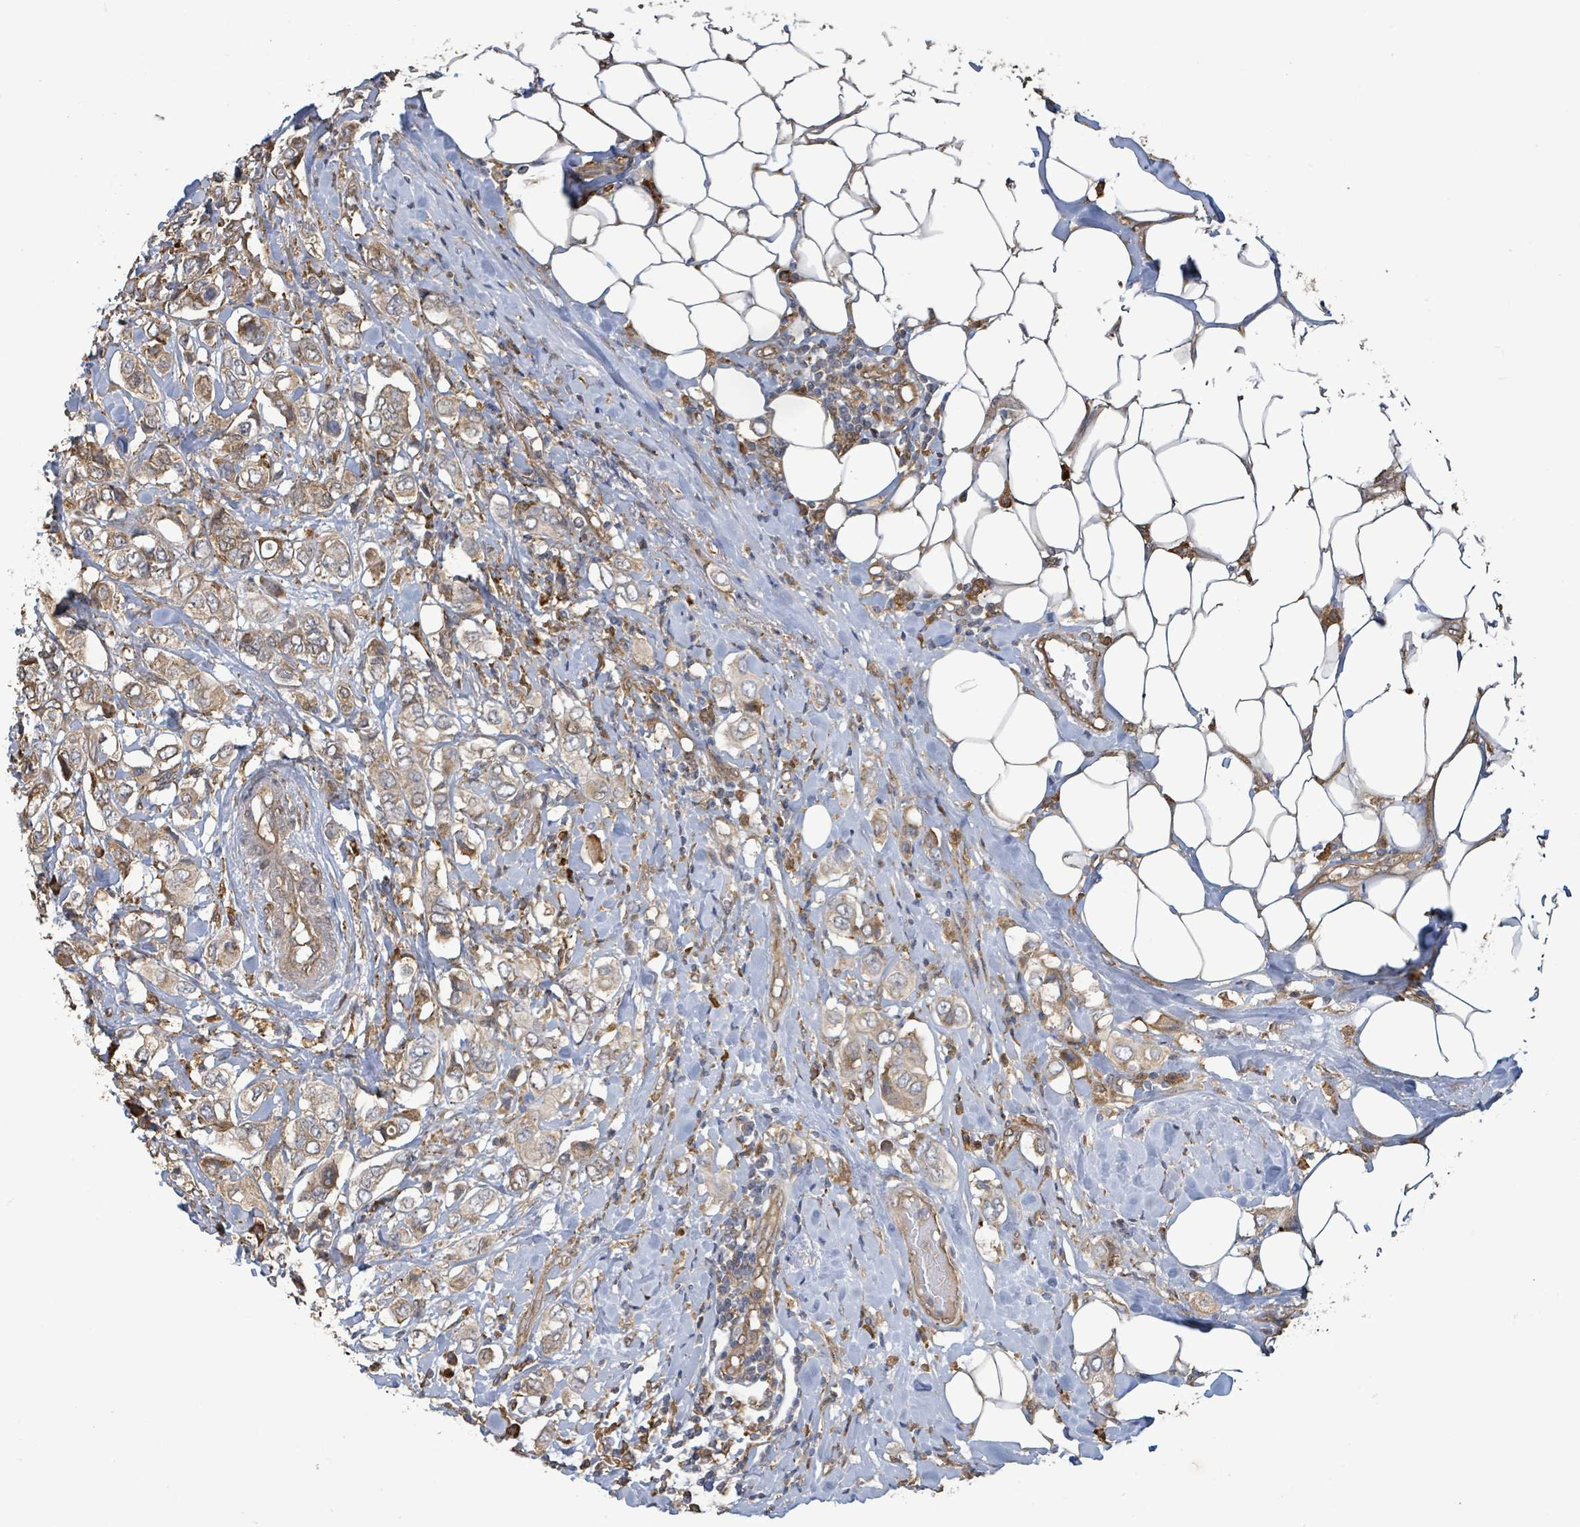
{"staining": {"intensity": "moderate", "quantity": ">75%", "location": "cytoplasmic/membranous"}, "tissue": "breast cancer", "cell_type": "Tumor cells", "image_type": "cancer", "snomed": [{"axis": "morphology", "description": "Lobular carcinoma"}, {"axis": "topography", "description": "Breast"}], "caption": "Brown immunohistochemical staining in lobular carcinoma (breast) reveals moderate cytoplasmic/membranous expression in about >75% of tumor cells. The staining is performed using DAB brown chromogen to label protein expression. The nuclei are counter-stained blue using hematoxylin.", "gene": "ARPIN", "patient": {"sex": "female", "age": 51}}